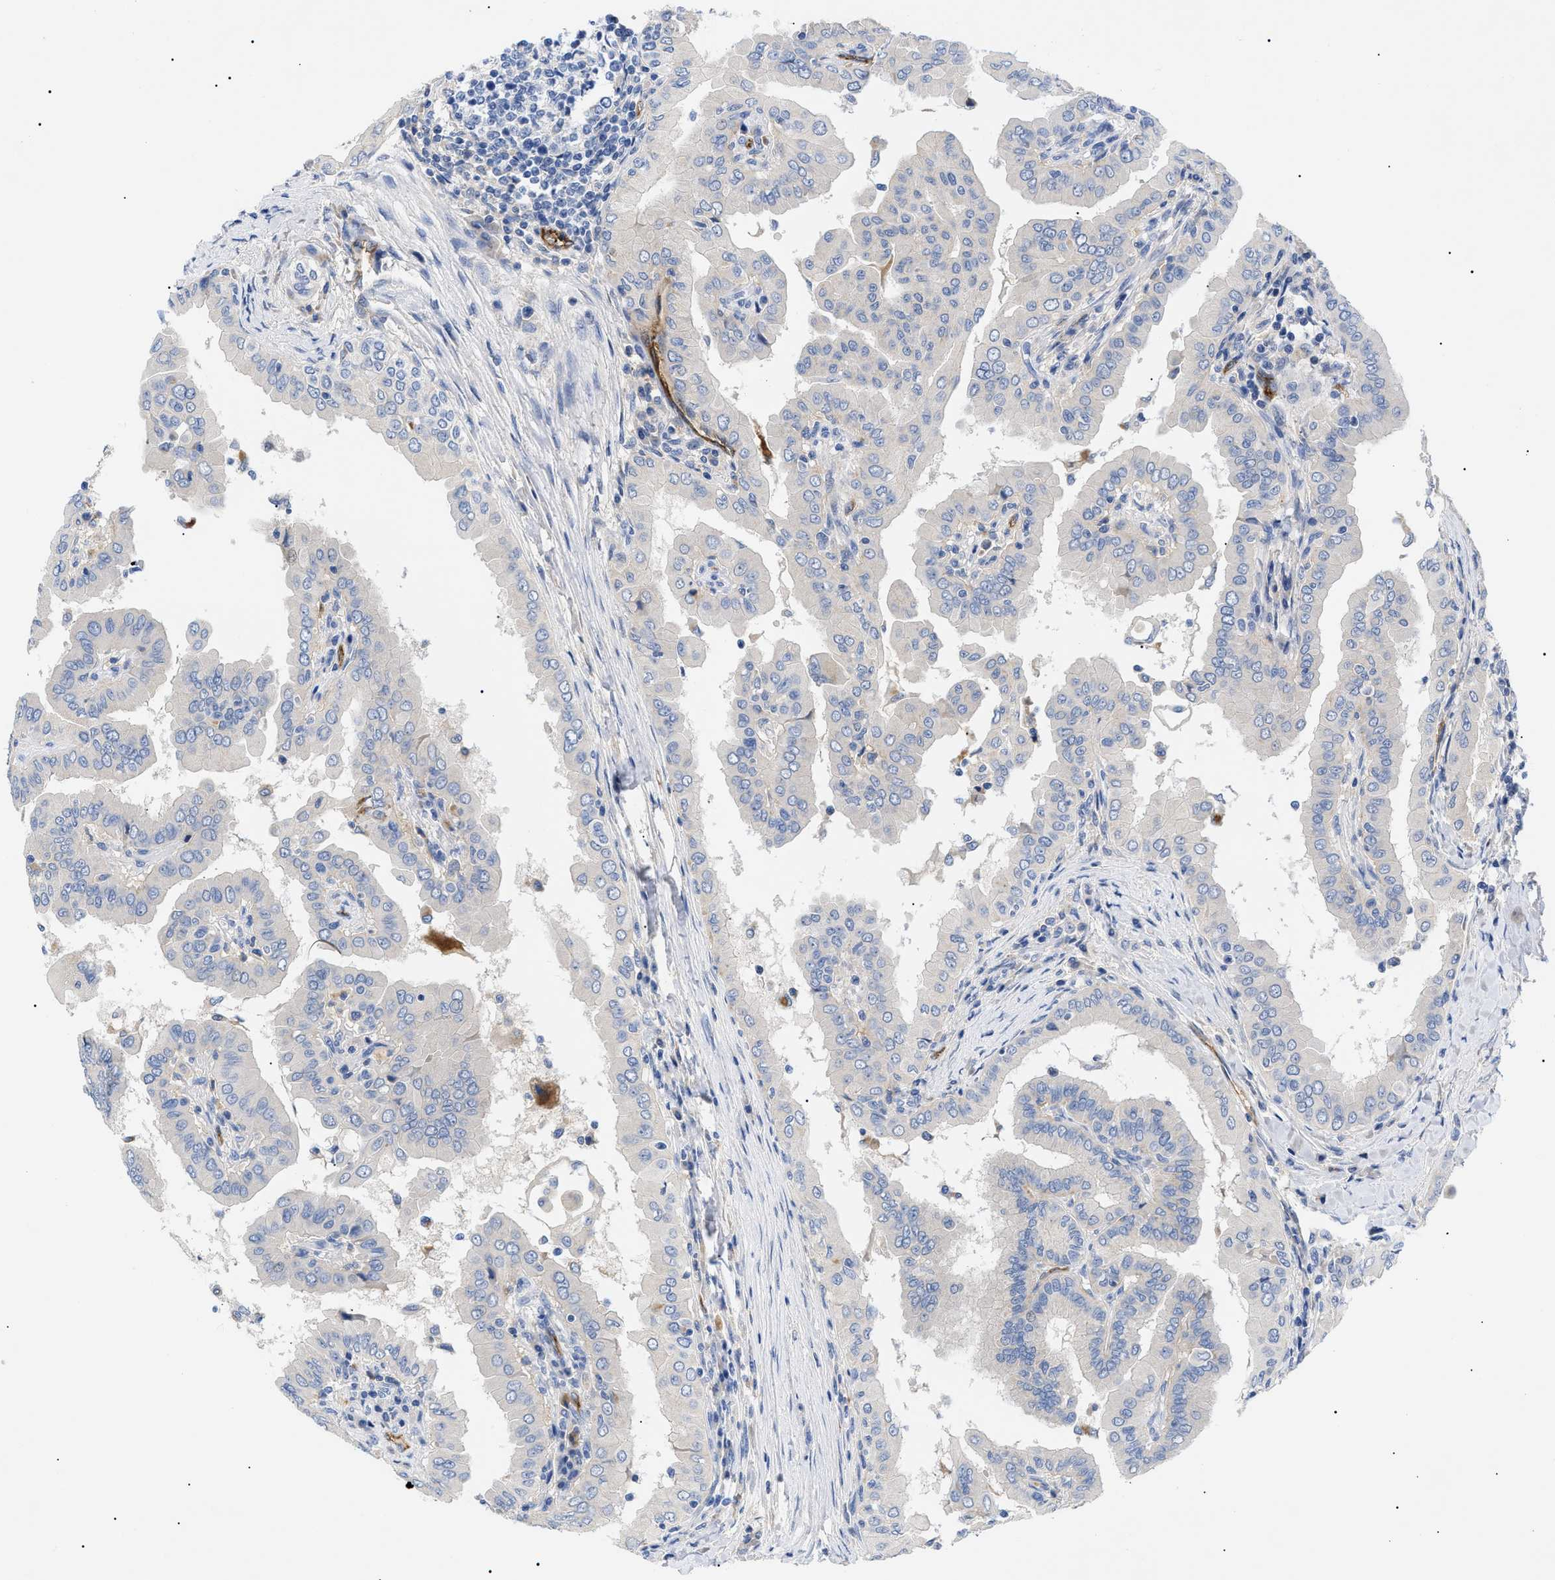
{"staining": {"intensity": "negative", "quantity": "none", "location": "none"}, "tissue": "thyroid cancer", "cell_type": "Tumor cells", "image_type": "cancer", "snomed": [{"axis": "morphology", "description": "Papillary adenocarcinoma, NOS"}, {"axis": "topography", "description": "Thyroid gland"}], "caption": "DAB immunohistochemical staining of thyroid papillary adenocarcinoma demonstrates no significant staining in tumor cells.", "gene": "ACKR1", "patient": {"sex": "male", "age": 33}}